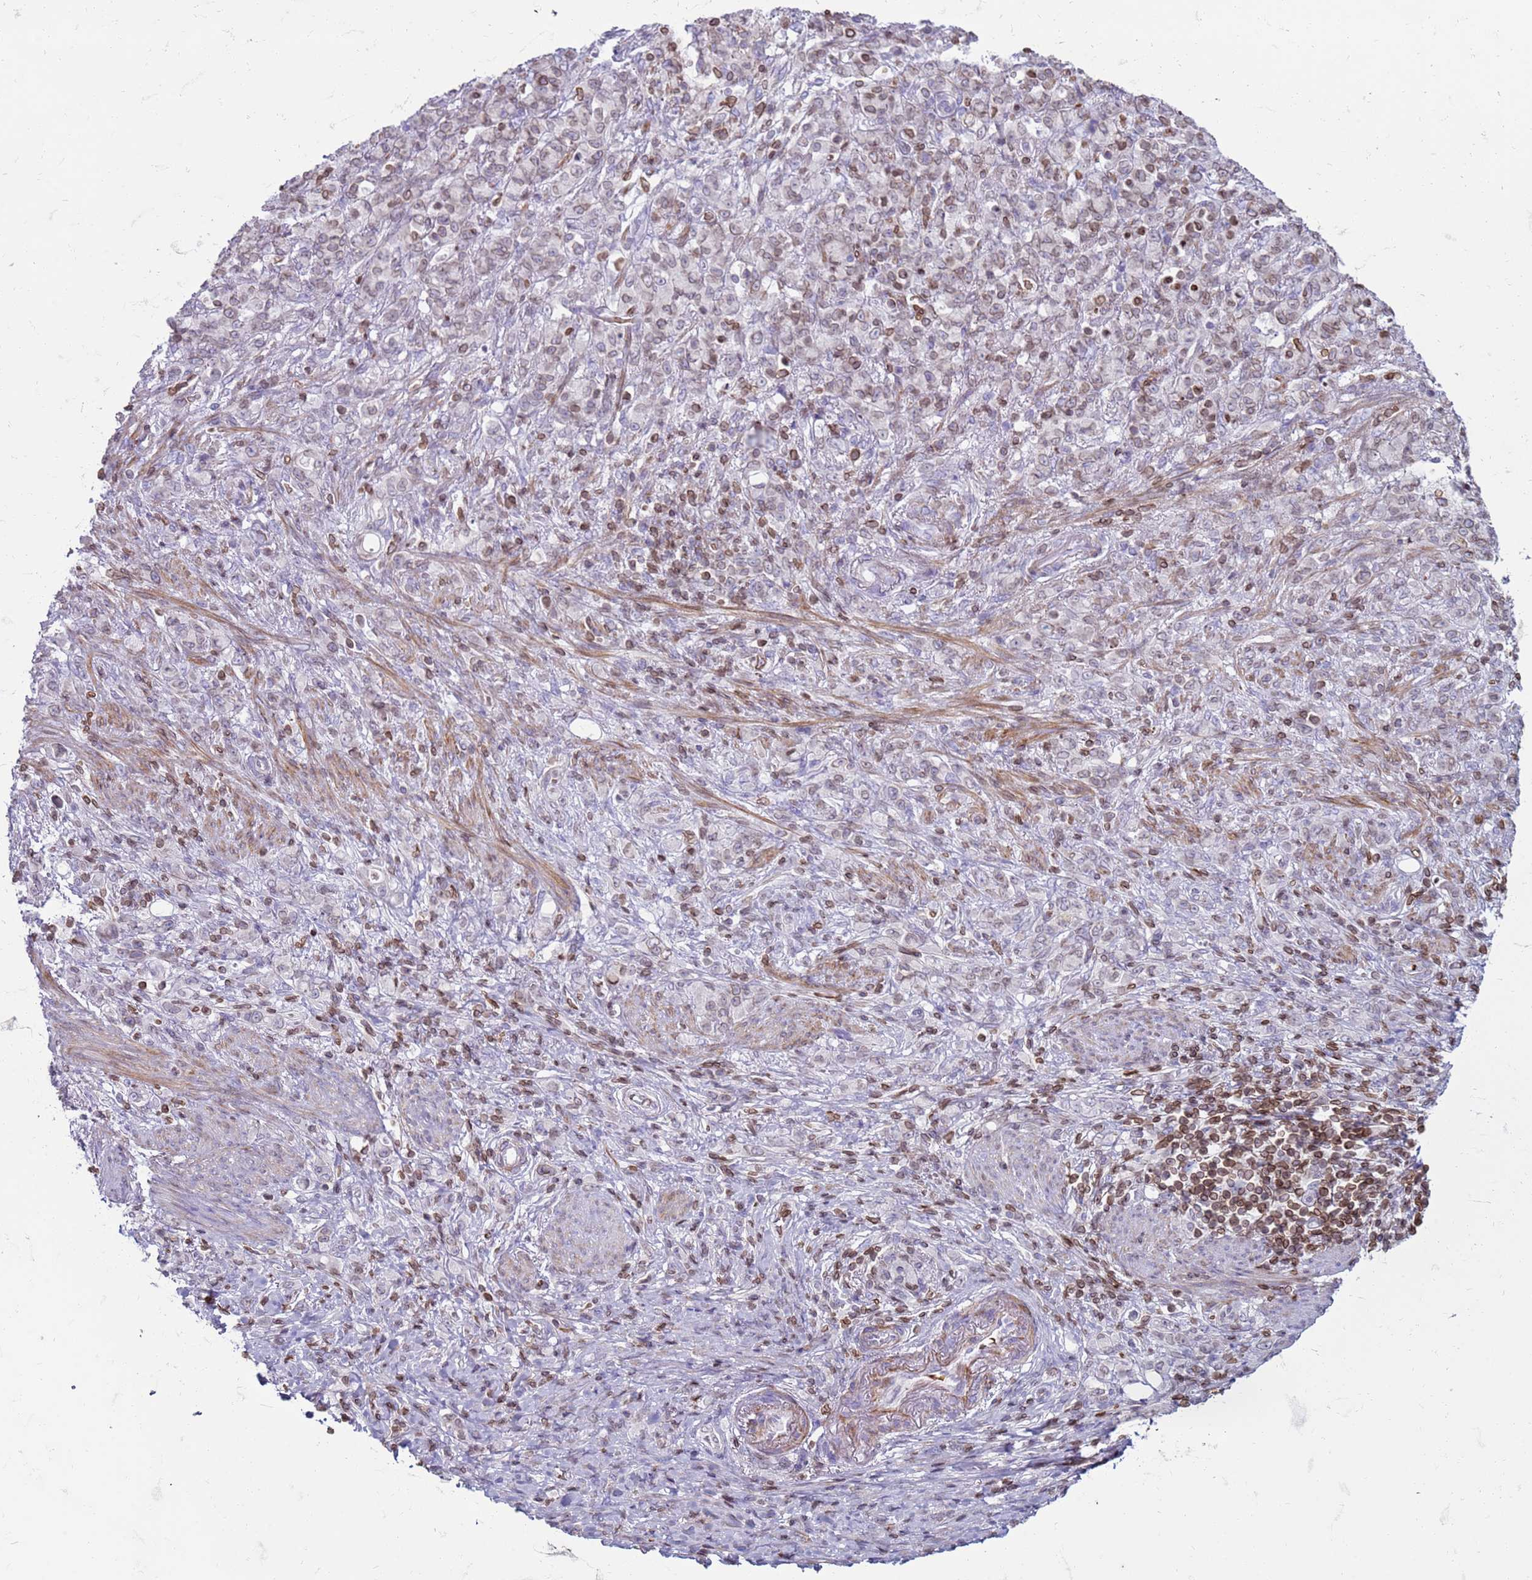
{"staining": {"intensity": "negative", "quantity": "none", "location": "none"}, "tissue": "stomach cancer", "cell_type": "Tumor cells", "image_type": "cancer", "snomed": [{"axis": "morphology", "description": "Adenocarcinoma, NOS"}, {"axis": "topography", "description": "Stomach"}], "caption": "DAB (3,3'-diaminobenzidine) immunohistochemical staining of human stomach cancer (adenocarcinoma) reveals no significant expression in tumor cells. (DAB (3,3'-diaminobenzidine) immunohistochemistry with hematoxylin counter stain).", "gene": "METTL25B", "patient": {"sex": "female", "age": 79}}